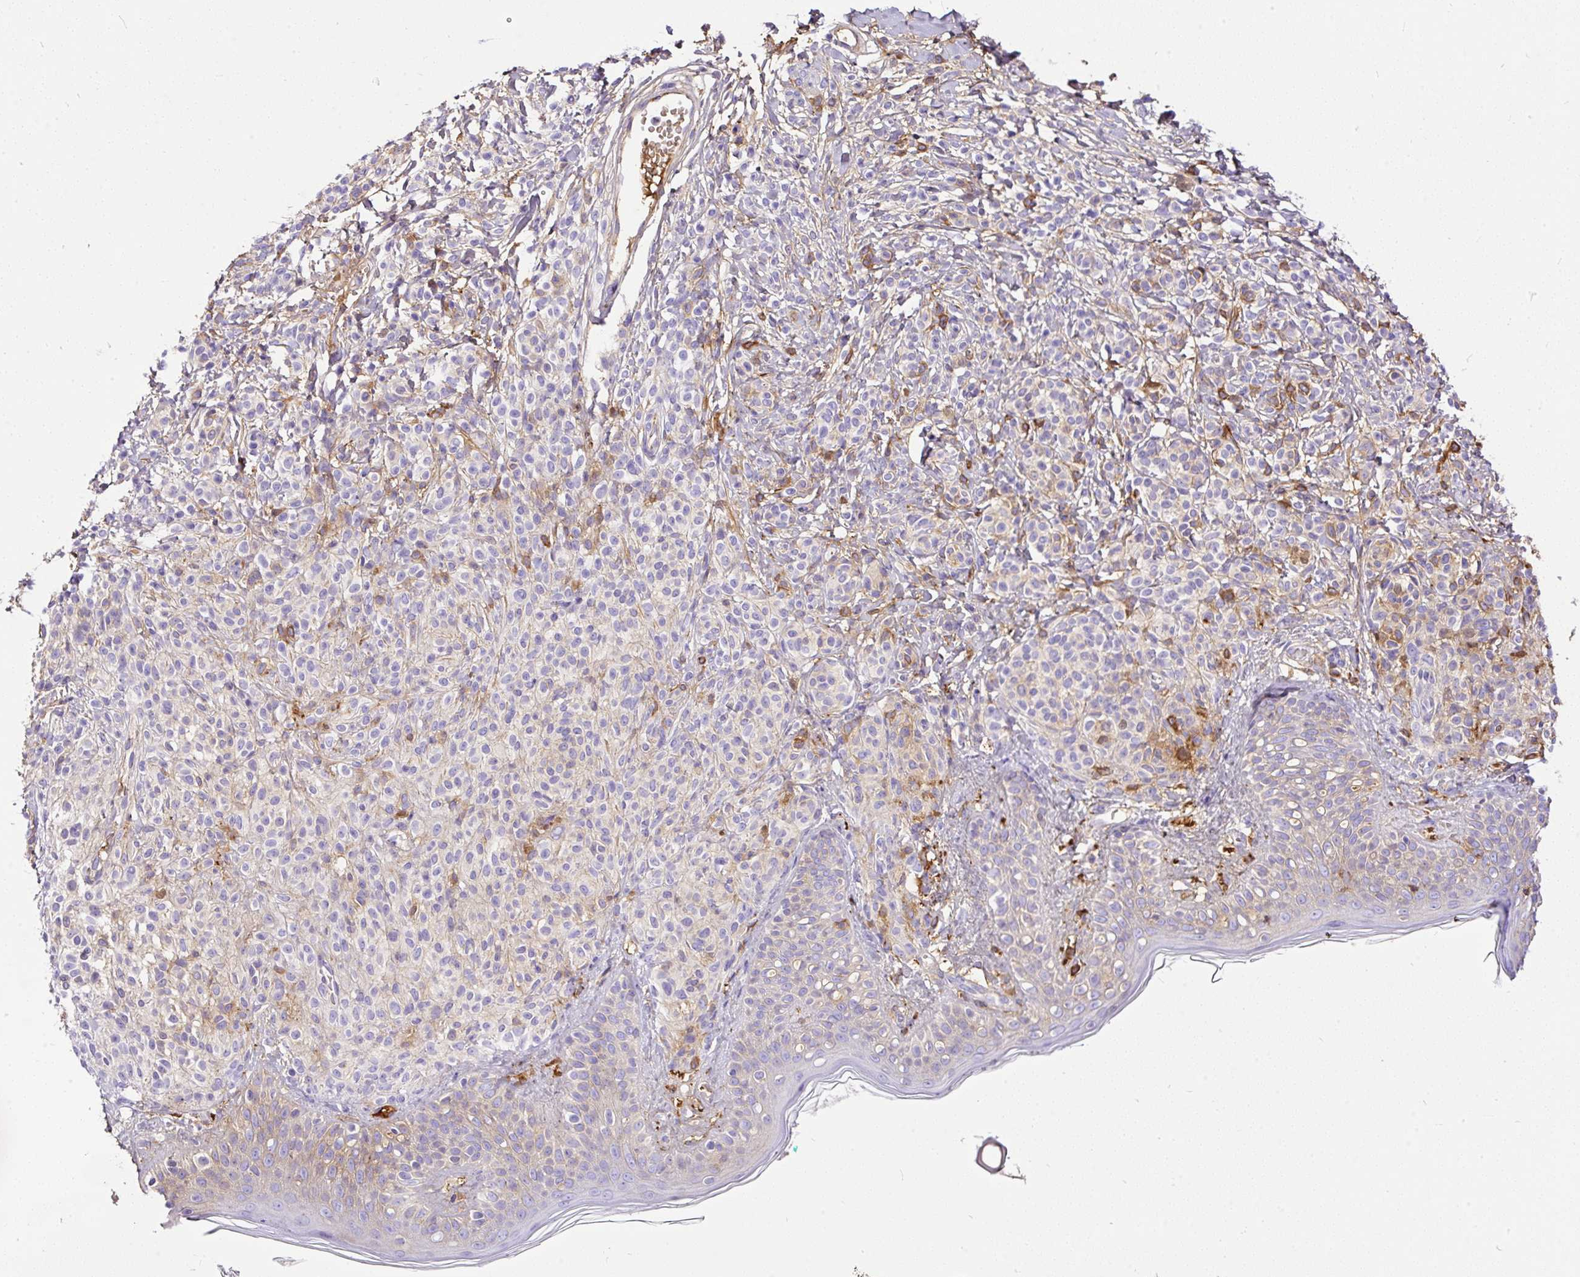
{"staining": {"intensity": "negative", "quantity": "none", "location": "none"}, "tissue": "skin", "cell_type": "Fibroblasts", "image_type": "normal", "snomed": [{"axis": "morphology", "description": "Normal tissue, NOS"}, {"axis": "topography", "description": "Skin"}], "caption": "The immunohistochemistry (IHC) image has no significant expression in fibroblasts of skin.", "gene": "CLEC3B", "patient": {"sex": "male", "age": 16}}